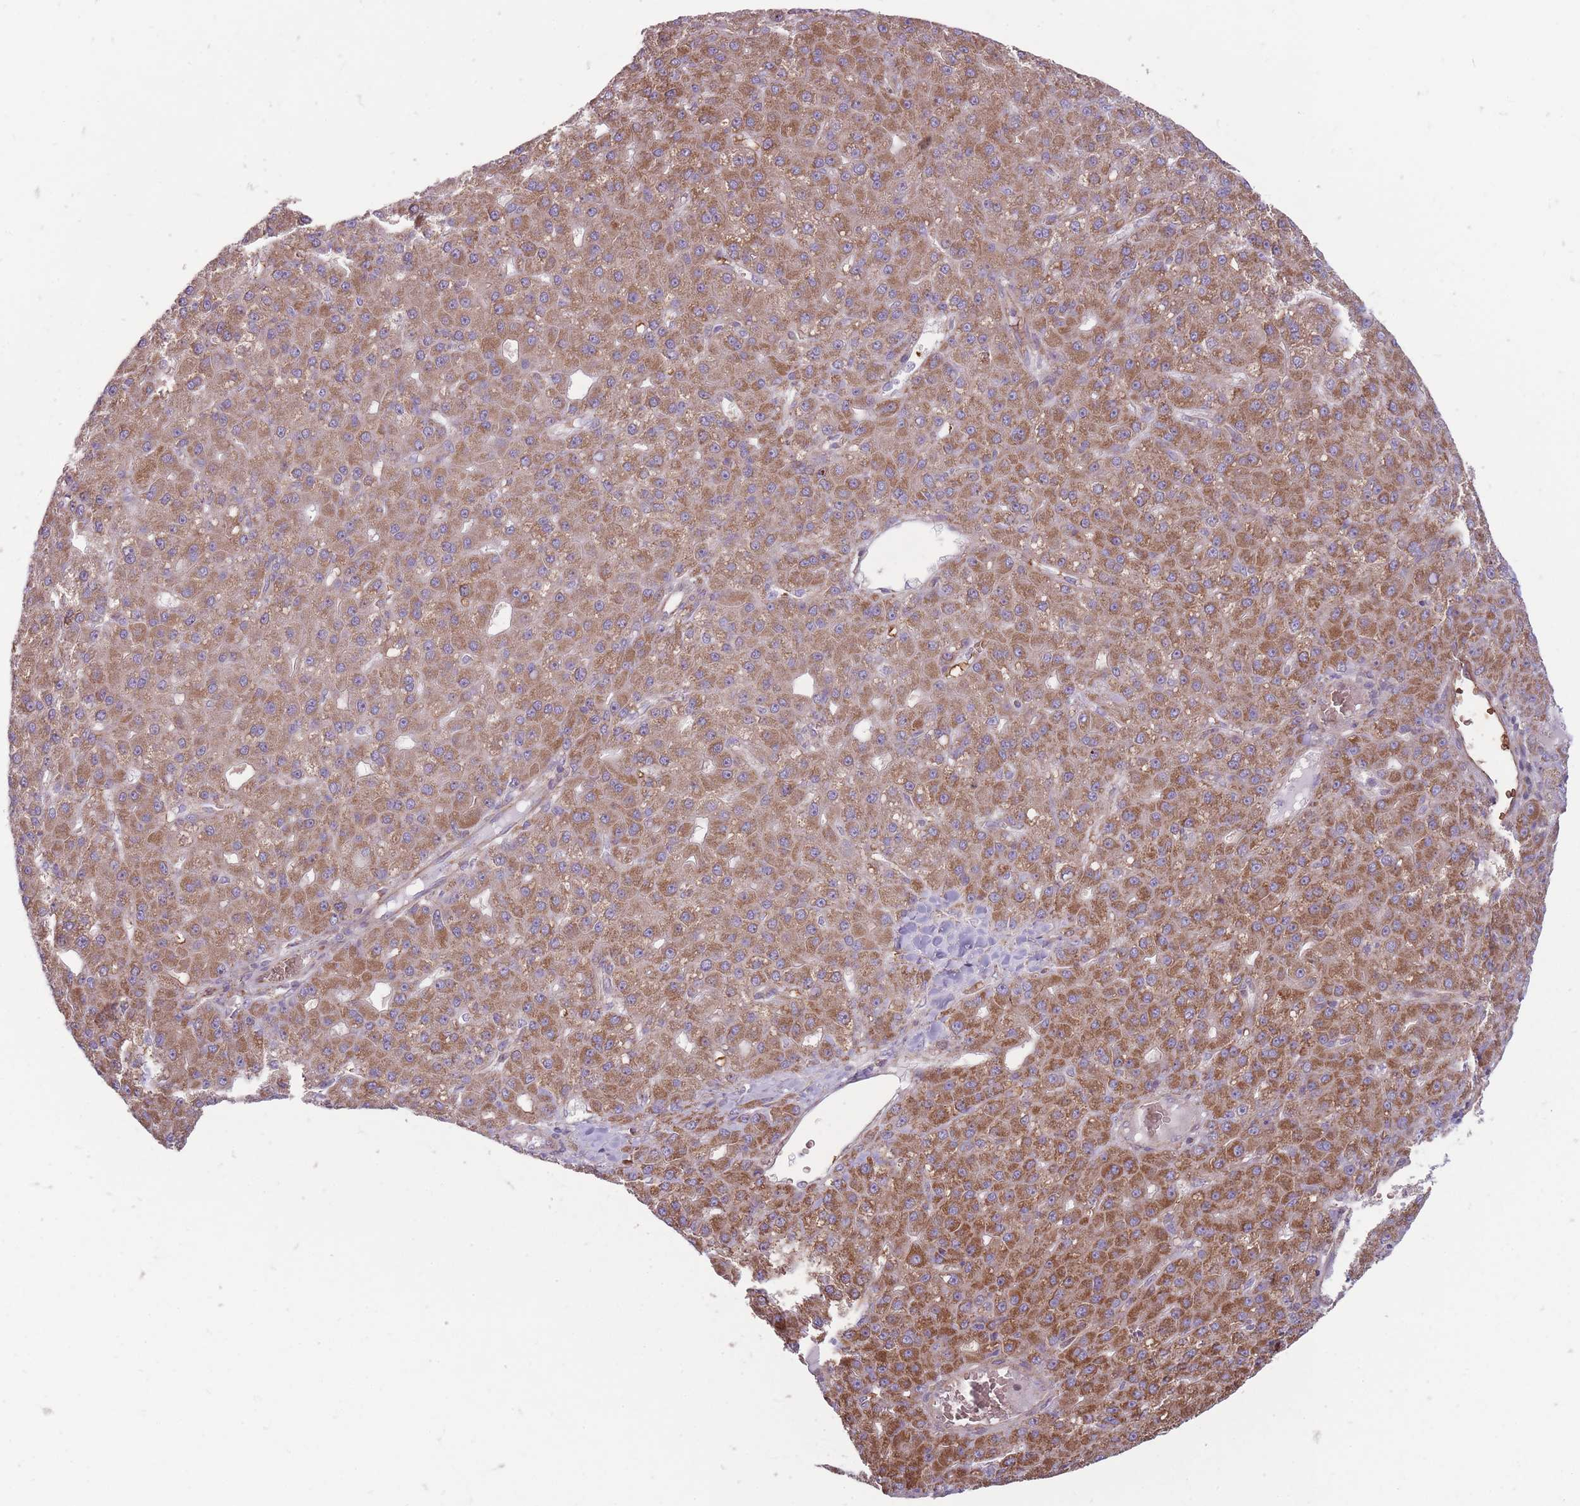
{"staining": {"intensity": "moderate", "quantity": ">75%", "location": "cytoplasmic/membranous"}, "tissue": "liver cancer", "cell_type": "Tumor cells", "image_type": "cancer", "snomed": [{"axis": "morphology", "description": "Carcinoma, Hepatocellular, NOS"}, {"axis": "topography", "description": "Liver"}], "caption": "Protein expression analysis of human liver cancer (hepatocellular carcinoma) reveals moderate cytoplasmic/membranous positivity in approximately >75% of tumor cells. The protein of interest is stained brown, and the nuclei are stained in blue (DAB (3,3'-diaminobenzidine) IHC with brightfield microscopy, high magnification).", "gene": "ANKRD10", "patient": {"sex": "male", "age": 67}}